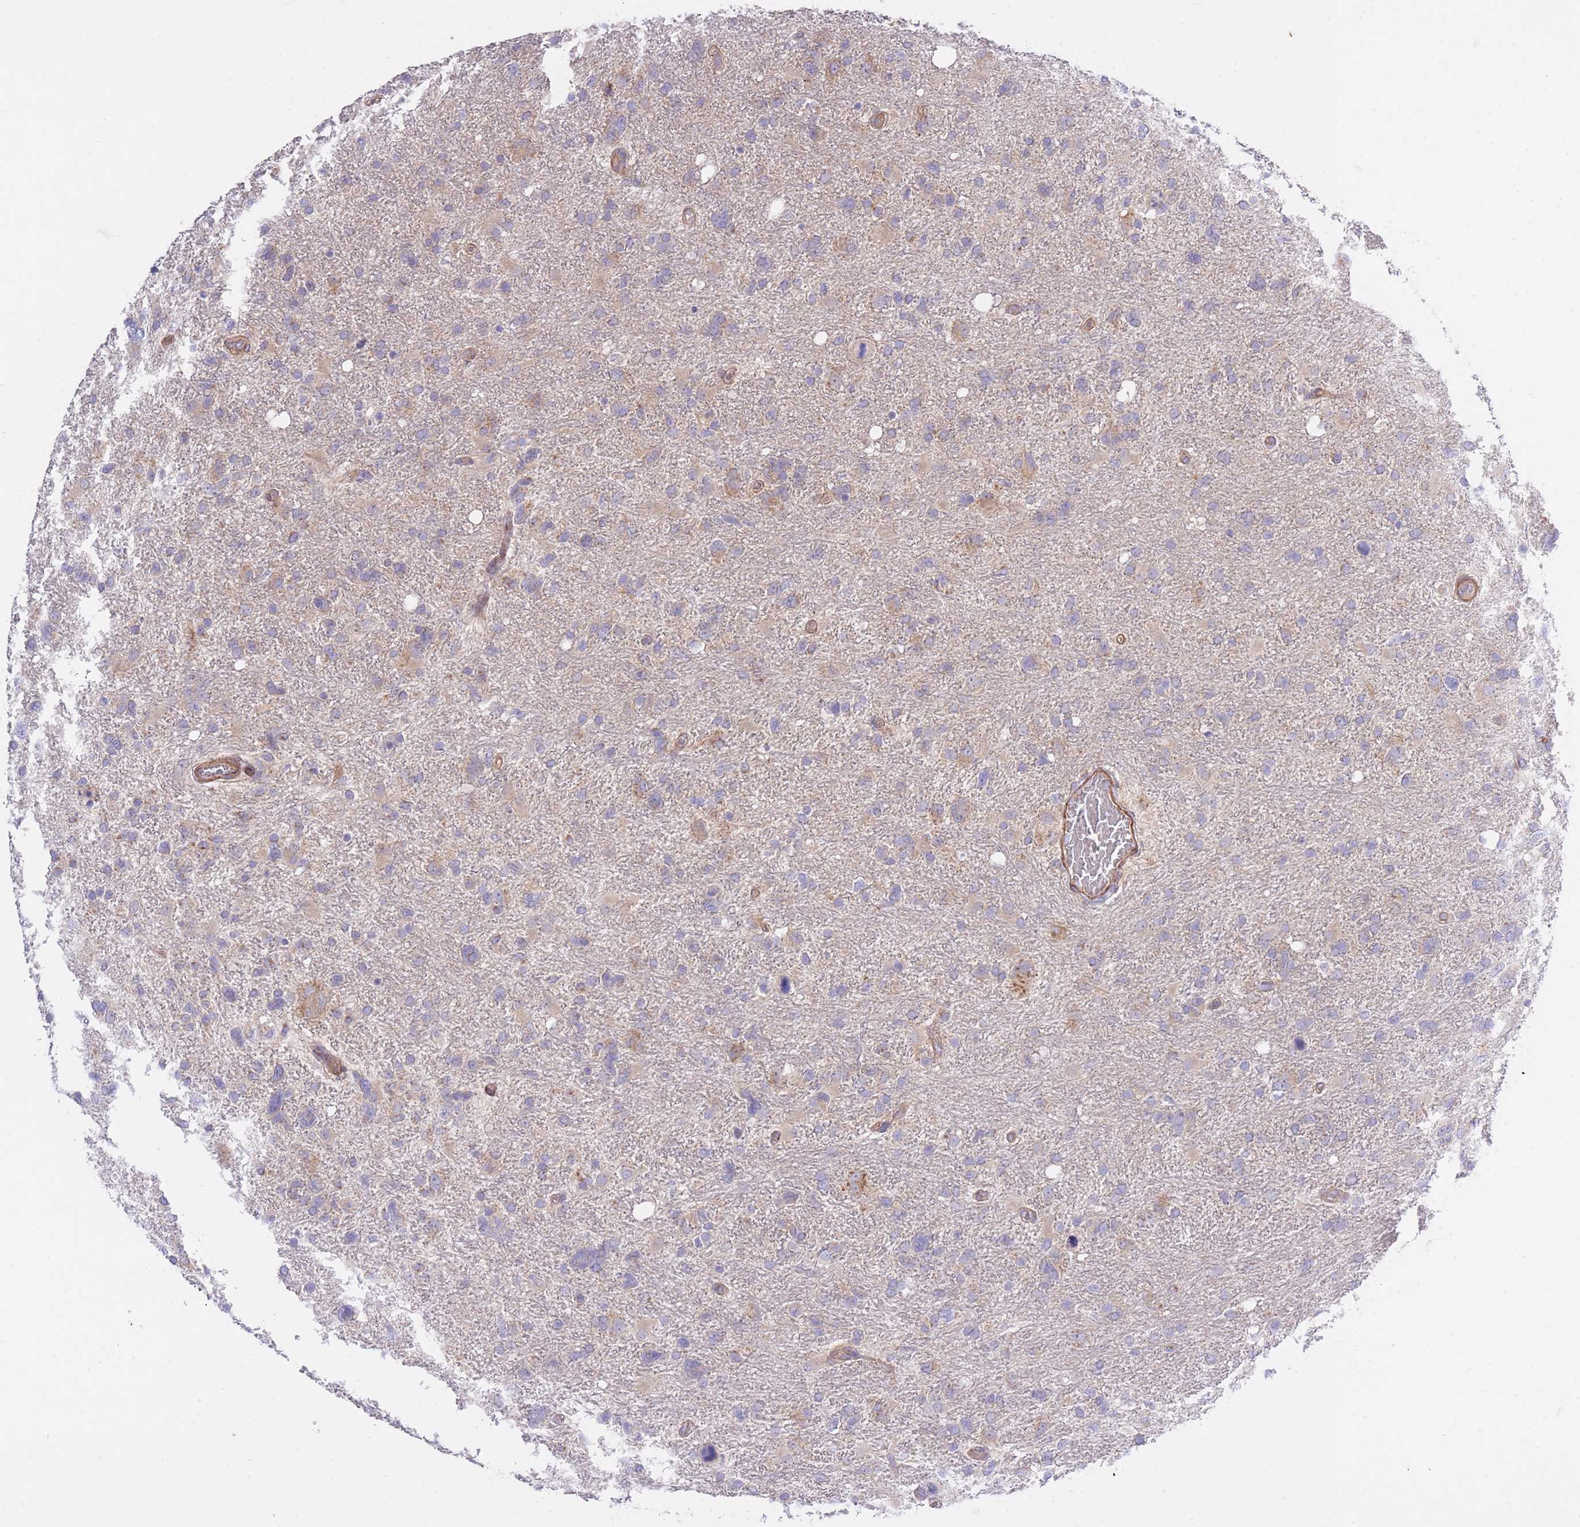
{"staining": {"intensity": "negative", "quantity": "none", "location": "none"}, "tissue": "glioma", "cell_type": "Tumor cells", "image_type": "cancer", "snomed": [{"axis": "morphology", "description": "Glioma, malignant, High grade"}, {"axis": "topography", "description": "Brain"}], "caption": "High-grade glioma (malignant) stained for a protein using immunohistochemistry reveals no expression tumor cells.", "gene": "CHAC1", "patient": {"sex": "male", "age": 61}}